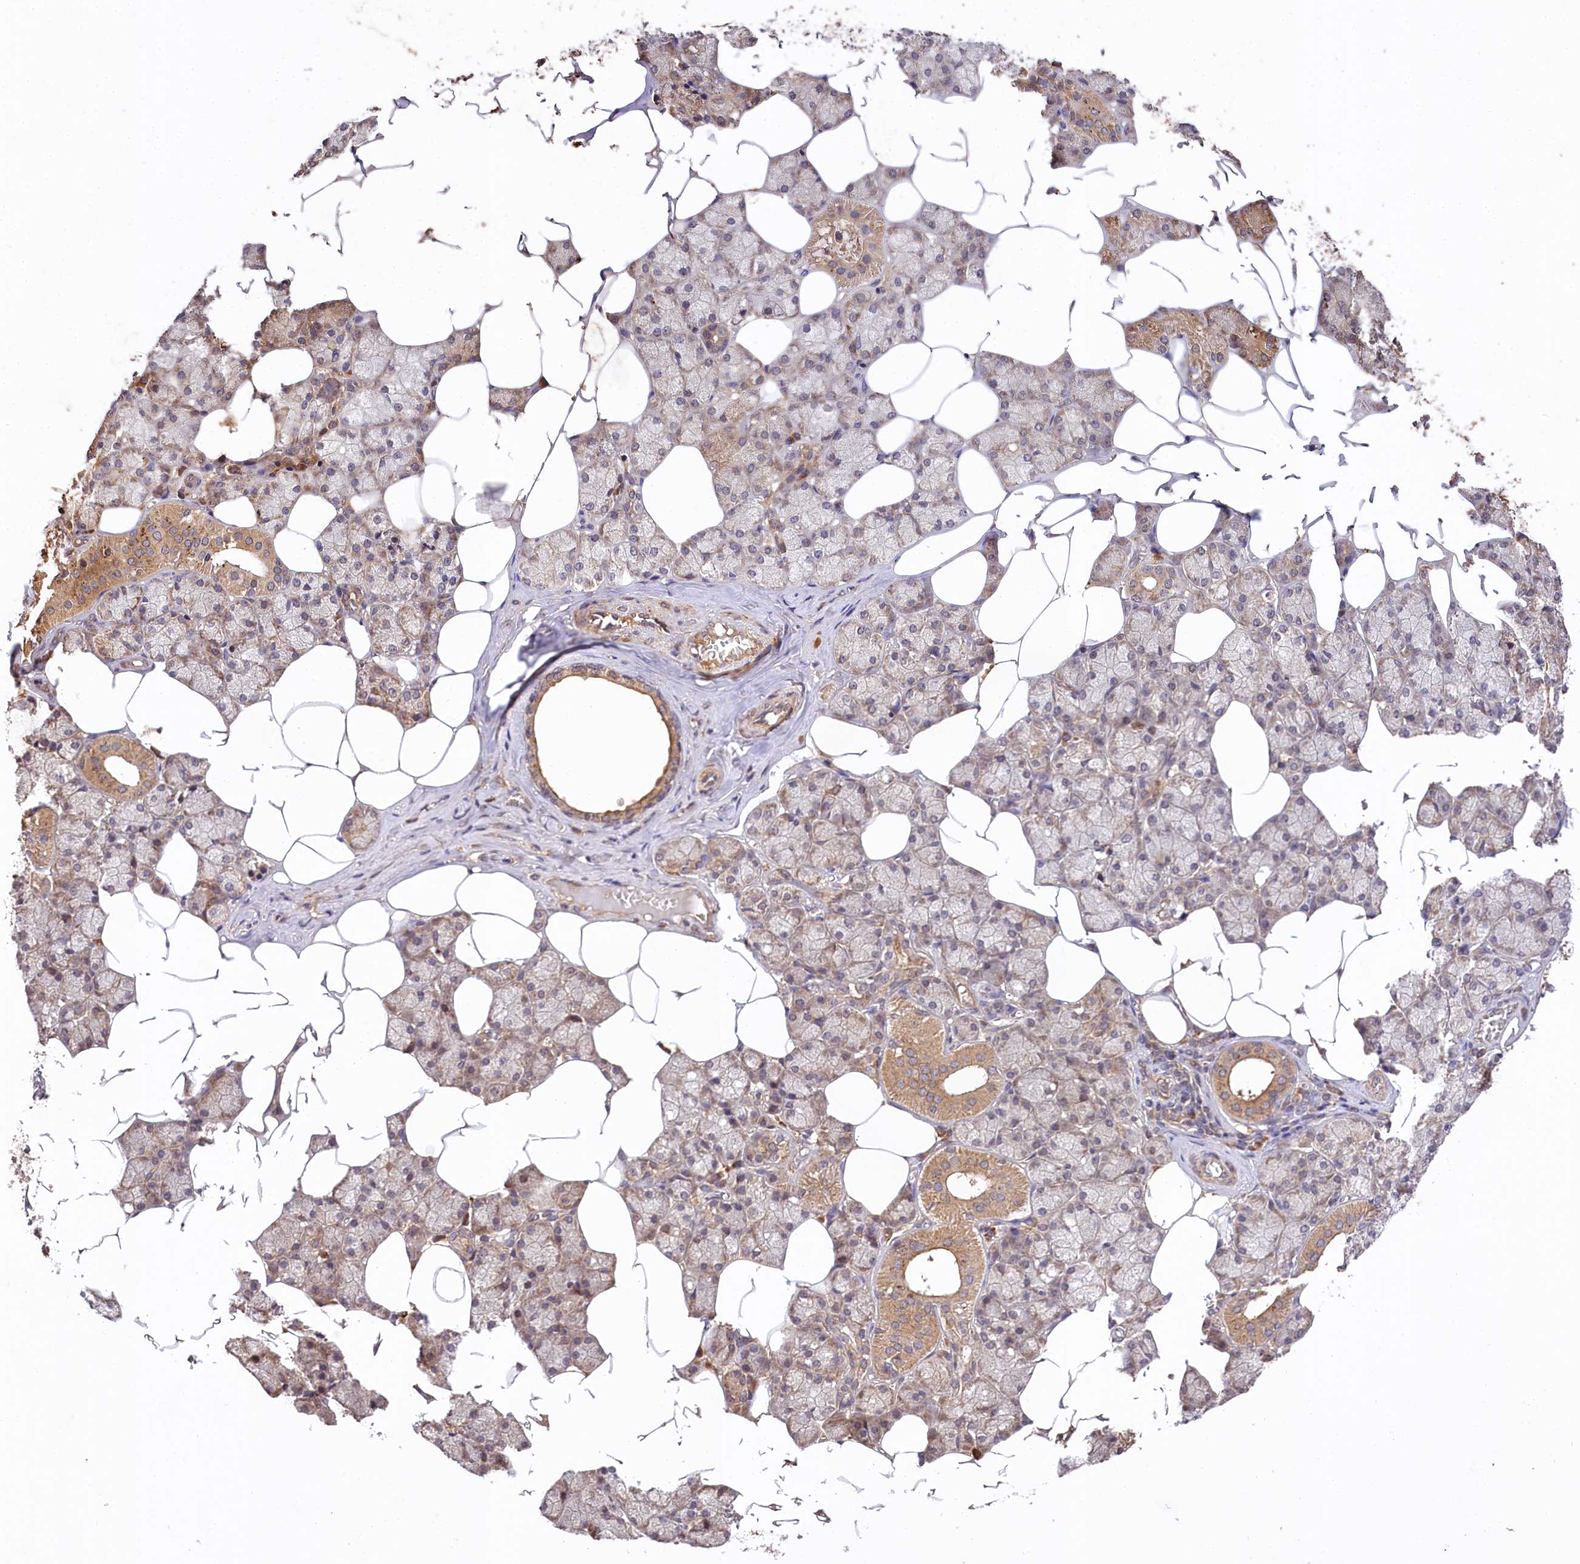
{"staining": {"intensity": "moderate", "quantity": "25%-75%", "location": "cytoplasmic/membranous"}, "tissue": "salivary gland", "cell_type": "Glandular cells", "image_type": "normal", "snomed": [{"axis": "morphology", "description": "Normal tissue, NOS"}, {"axis": "topography", "description": "Salivary gland"}], "caption": "An immunohistochemistry (IHC) image of unremarkable tissue is shown. Protein staining in brown labels moderate cytoplasmic/membranous positivity in salivary gland within glandular cells.", "gene": "MCF2L2", "patient": {"sex": "male", "age": 62}}